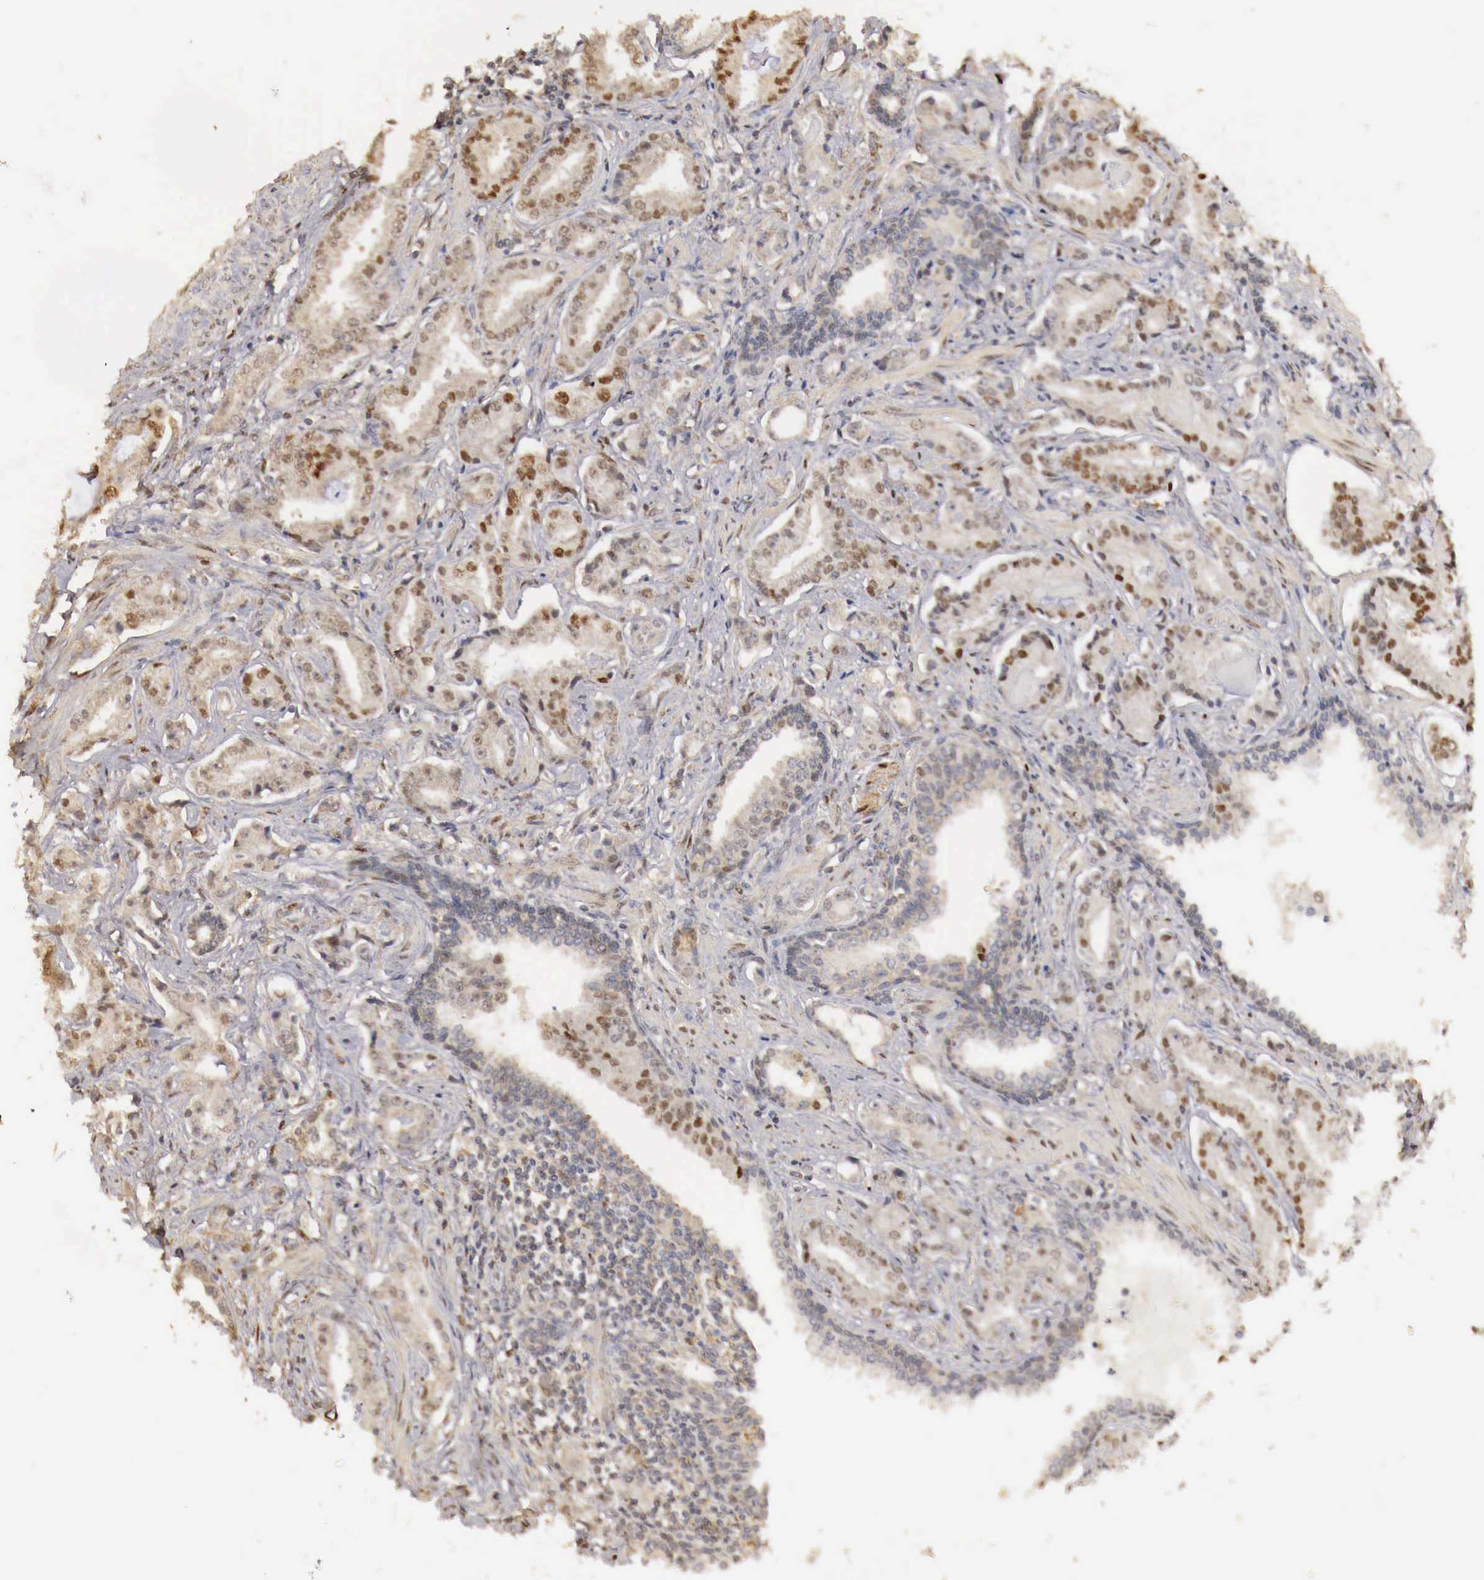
{"staining": {"intensity": "strong", "quantity": "25%-75%", "location": "nuclear"}, "tissue": "prostate cancer", "cell_type": "Tumor cells", "image_type": "cancer", "snomed": [{"axis": "morphology", "description": "Adenocarcinoma, Low grade"}, {"axis": "topography", "description": "Prostate"}], "caption": "Prostate cancer (low-grade adenocarcinoma) stained for a protein shows strong nuclear positivity in tumor cells.", "gene": "KHDRBS2", "patient": {"sex": "male", "age": 65}}